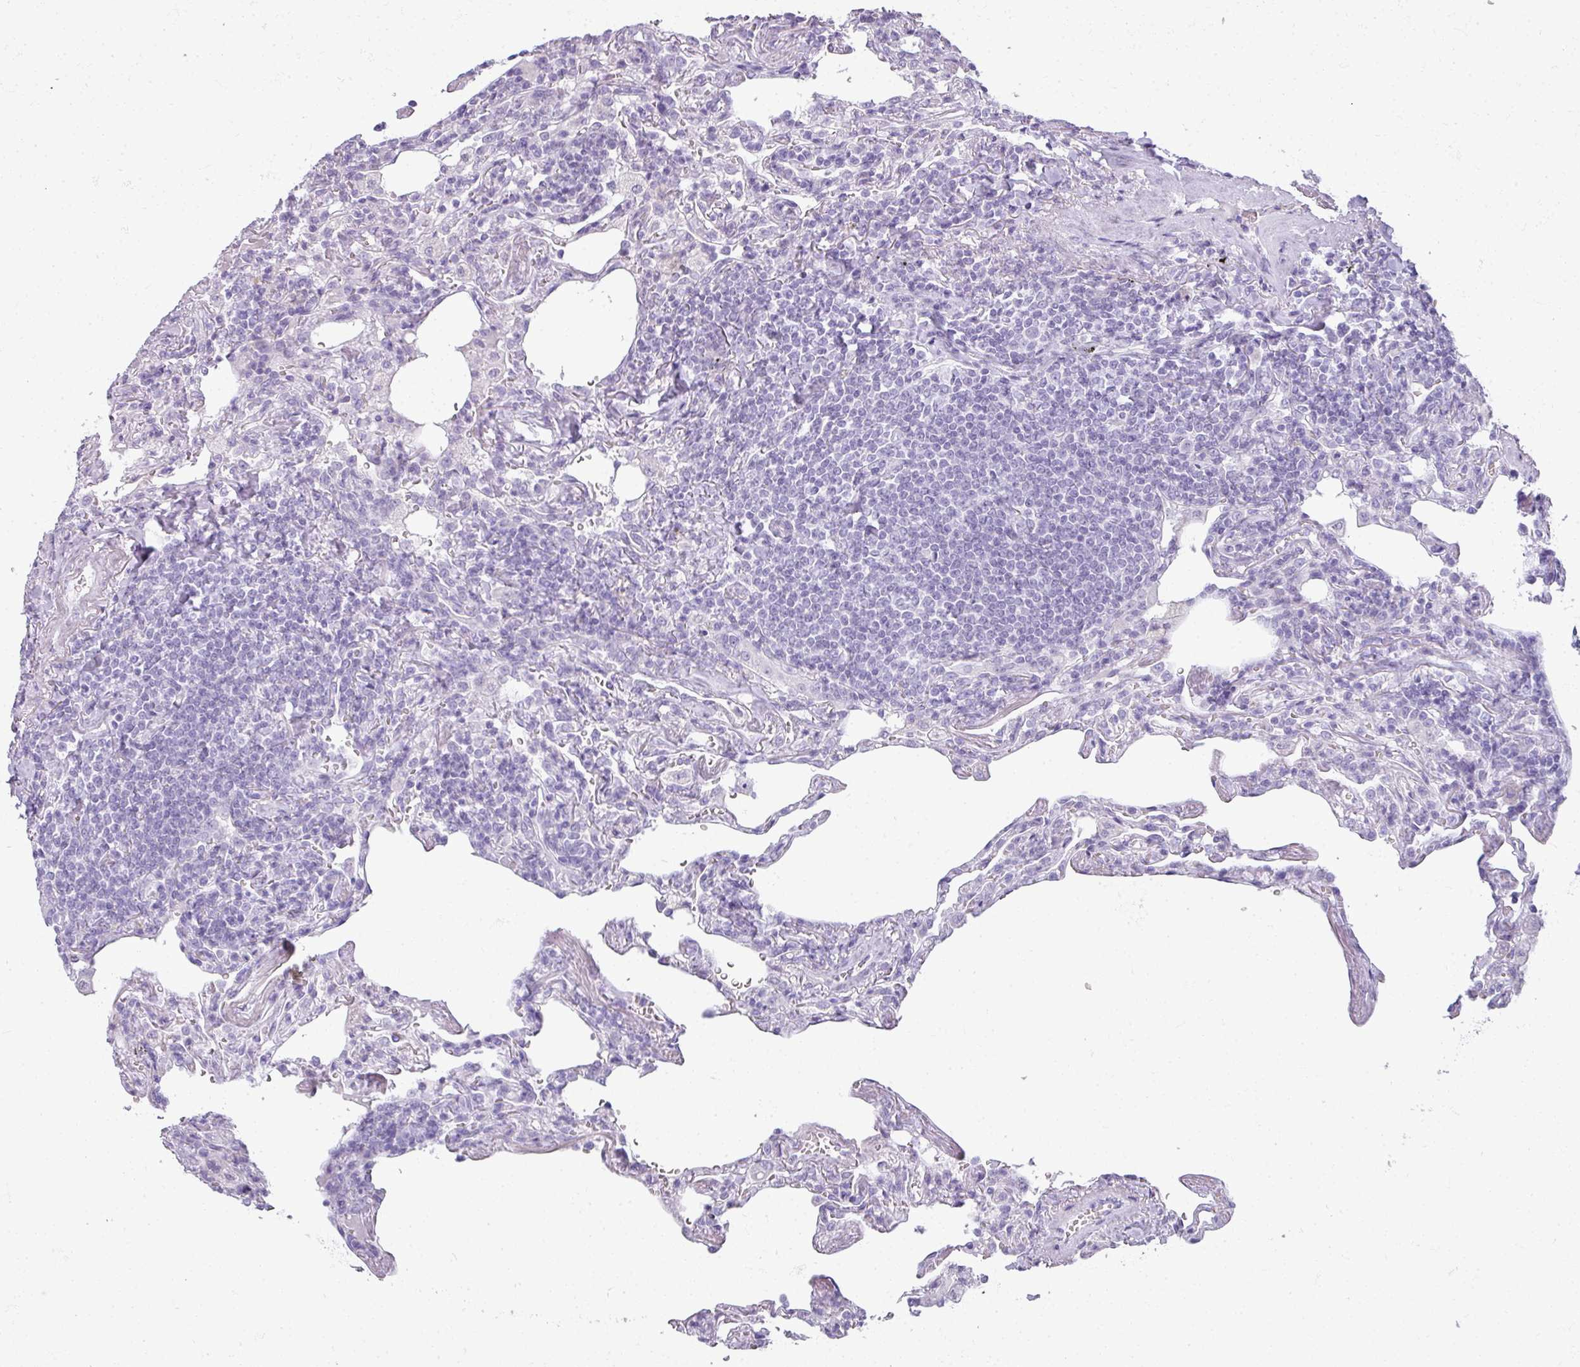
{"staining": {"intensity": "negative", "quantity": "none", "location": "none"}, "tissue": "lymphoma", "cell_type": "Tumor cells", "image_type": "cancer", "snomed": [{"axis": "morphology", "description": "Malignant lymphoma, non-Hodgkin's type, Low grade"}, {"axis": "topography", "description": "Lung"}], "caption": "IHC image of neoplastic tissue: human lymphoma stained with DAB displays no significant protein staining in tumor cells. Nuclei are stained in blue.", "gene": "RBMY1F", "patient": {"sex": "female", "age": 71}}